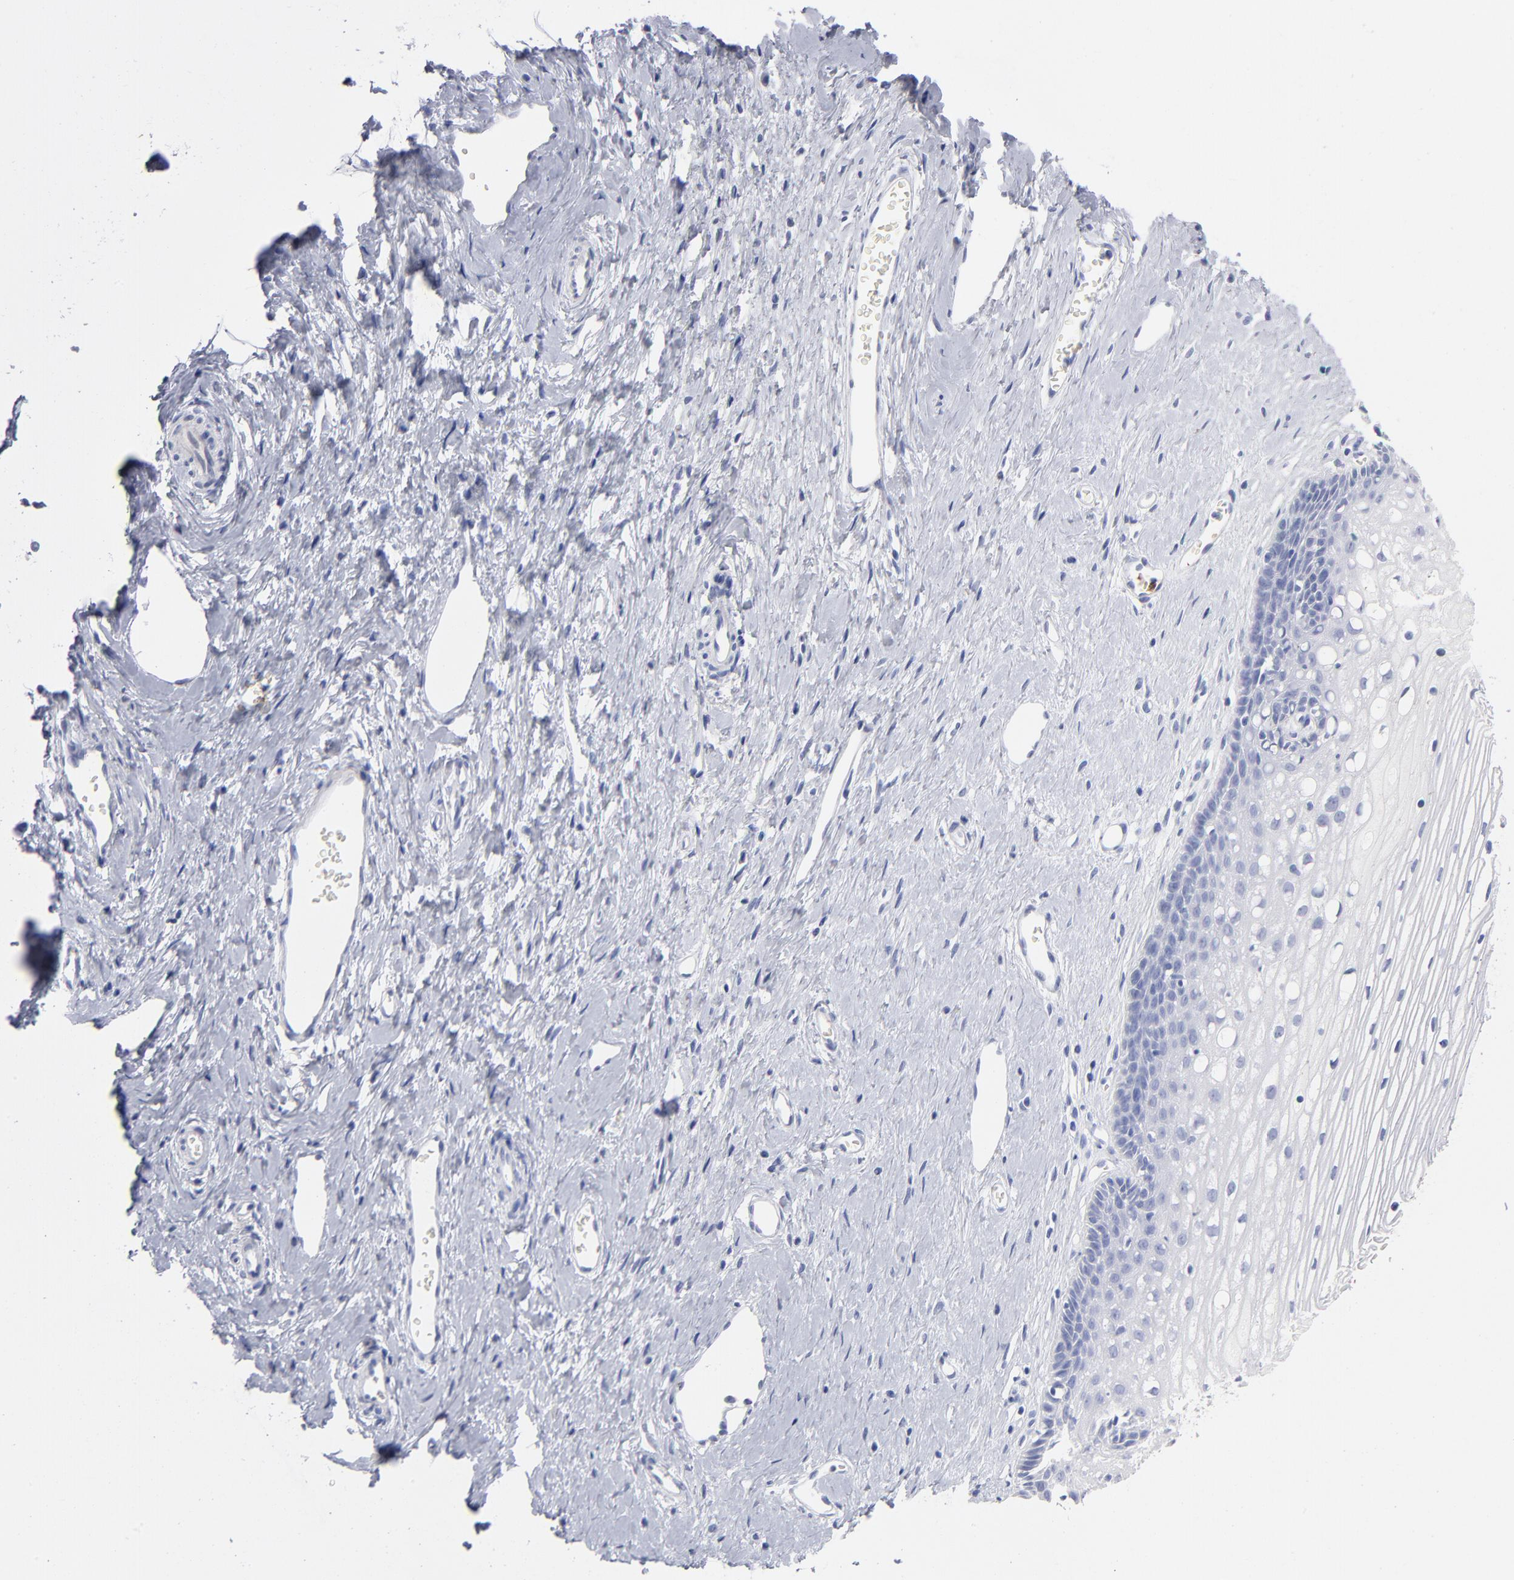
{"staining": {"intensity": "negative", "quantity": "none", "location": "none"}, "tissue": "cervix", "cell_type": "Glandular cells", "image_type": "normal", "snomed": [{"axis": "morphology", "description": "Normal tissue, NOS"}, {"axis": "topography", "description": "Cervix"}], "caption": "This is an immunohistochemistry (IHC) histopathology image of benign cervix. There is no positivity in glandular cells.", "gene": "ARG1", "patient": {"sex": "female", "age": 40}}